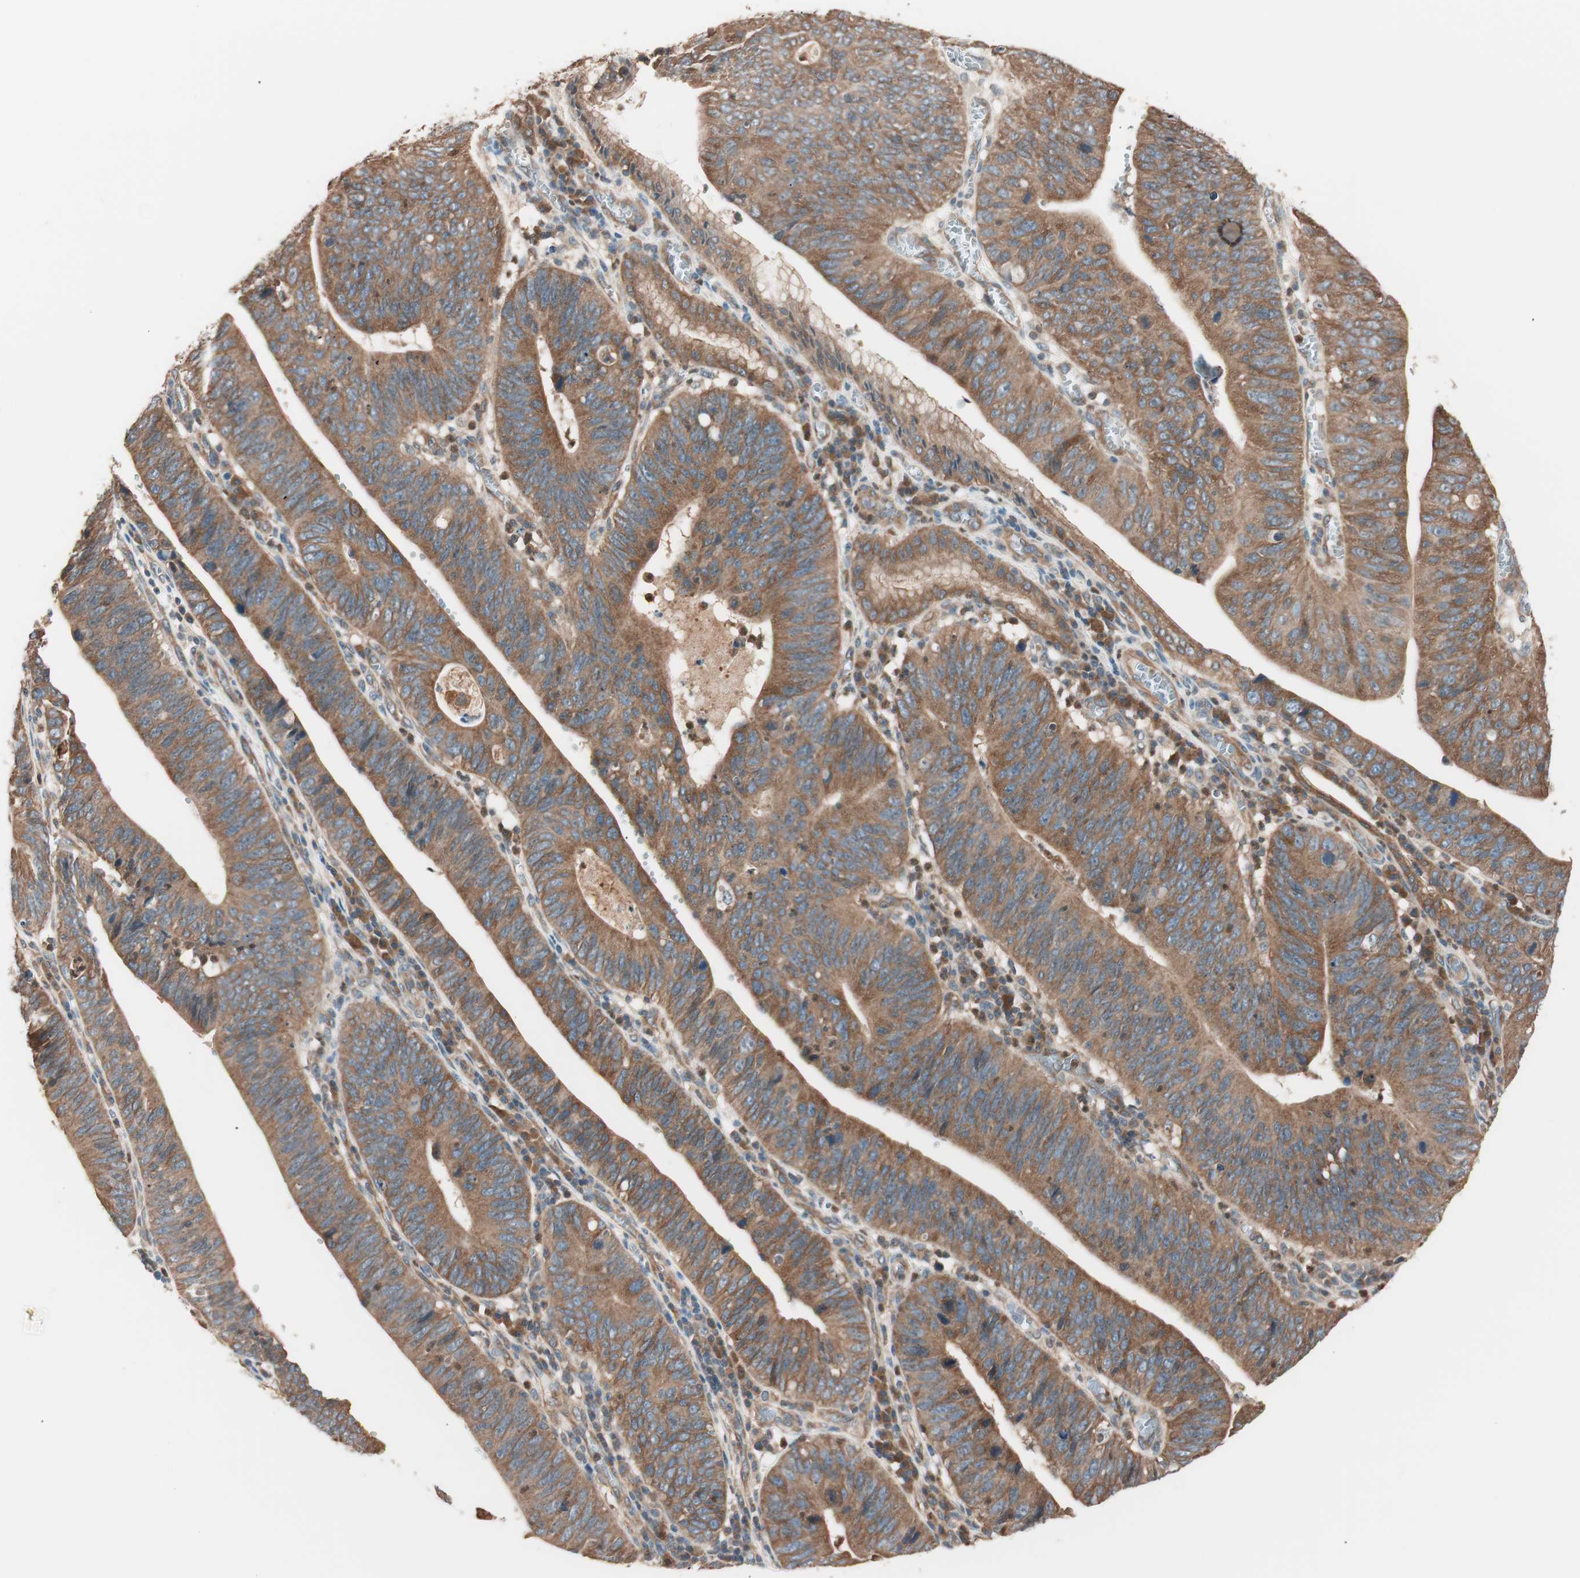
{"staining": {"intensity": "moderate", "quantity": ">75%", "location": "cytoplasmic/membranous"}, "tissue": "stomach cancer", "cell_type": "Tumor cells", "image_type": "cancer", "snomed": [{"axis": "morphology", "description": "Adenocarcinoma, NOS"}, {"axis": "topography", "description": "Stomach"}], "caption": "This is a histology image of immunohistochemistry (IHC) staining of stomach adenocarcinoma, which shows moderate positivity in the cytoplasmic/membranous of tumor cells.", "gene": "TSG101", "patient": {"sex": "male", "age": 59}}